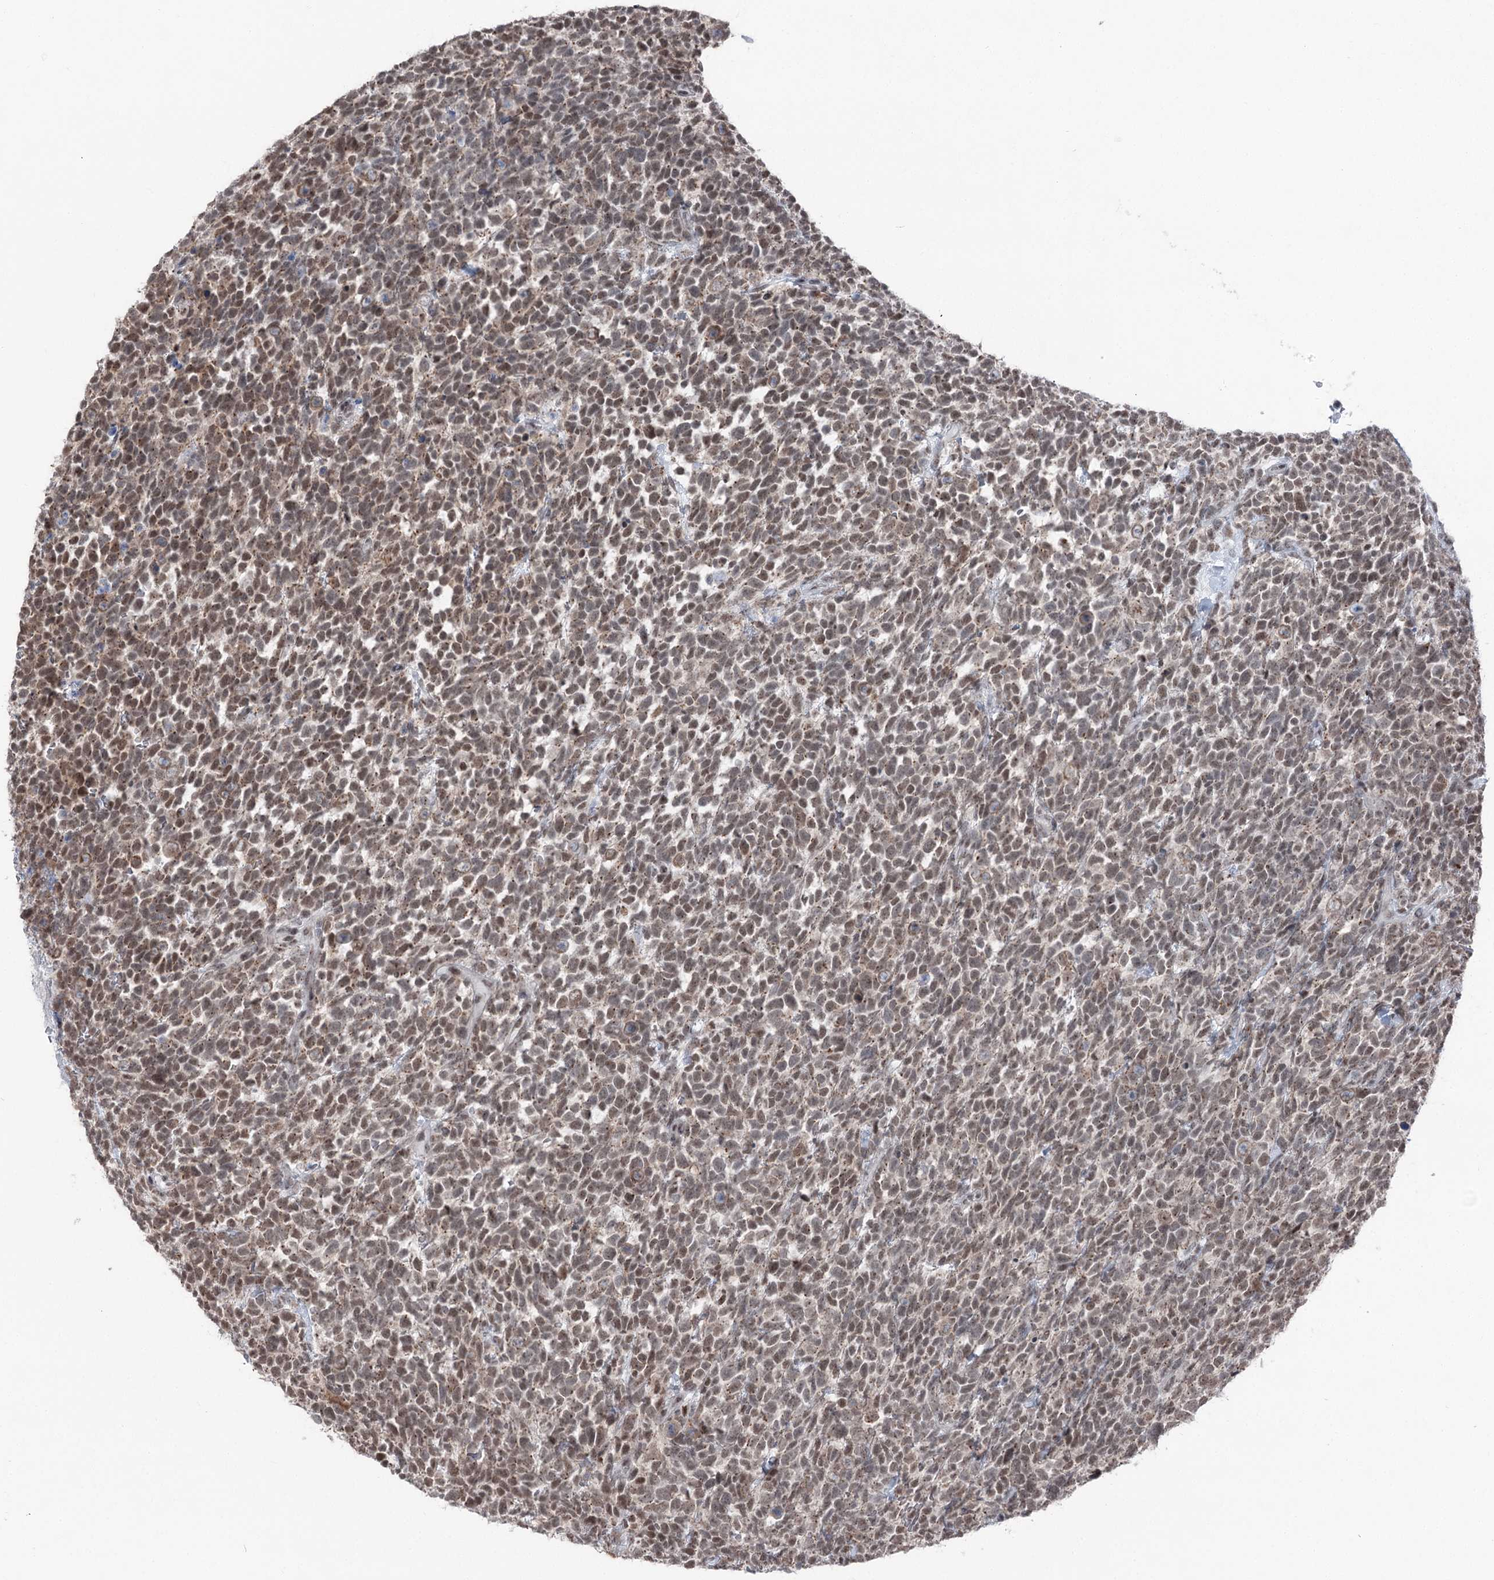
{"staining": {"intensity": "moderate", "quantity": "25%-75%", "location": "nuclear"}, "tissue": "urothelial cancer", "cell_type": "Tumor cells", "image_type": "cancer", "snomed": [{"axis": "morphology", "description": "Urothelial carcinoma, High grade"}, {"axis": "topography", "description": "Urinary bladder"}], "caption": "Protein staining shows moderate nuclear staining in approximately 25%-75% of tumor cells in urothelial carcinoma (high-grade).", "gene": "ZCCHC8", "patient": {"sex": "female", "age": 82}}